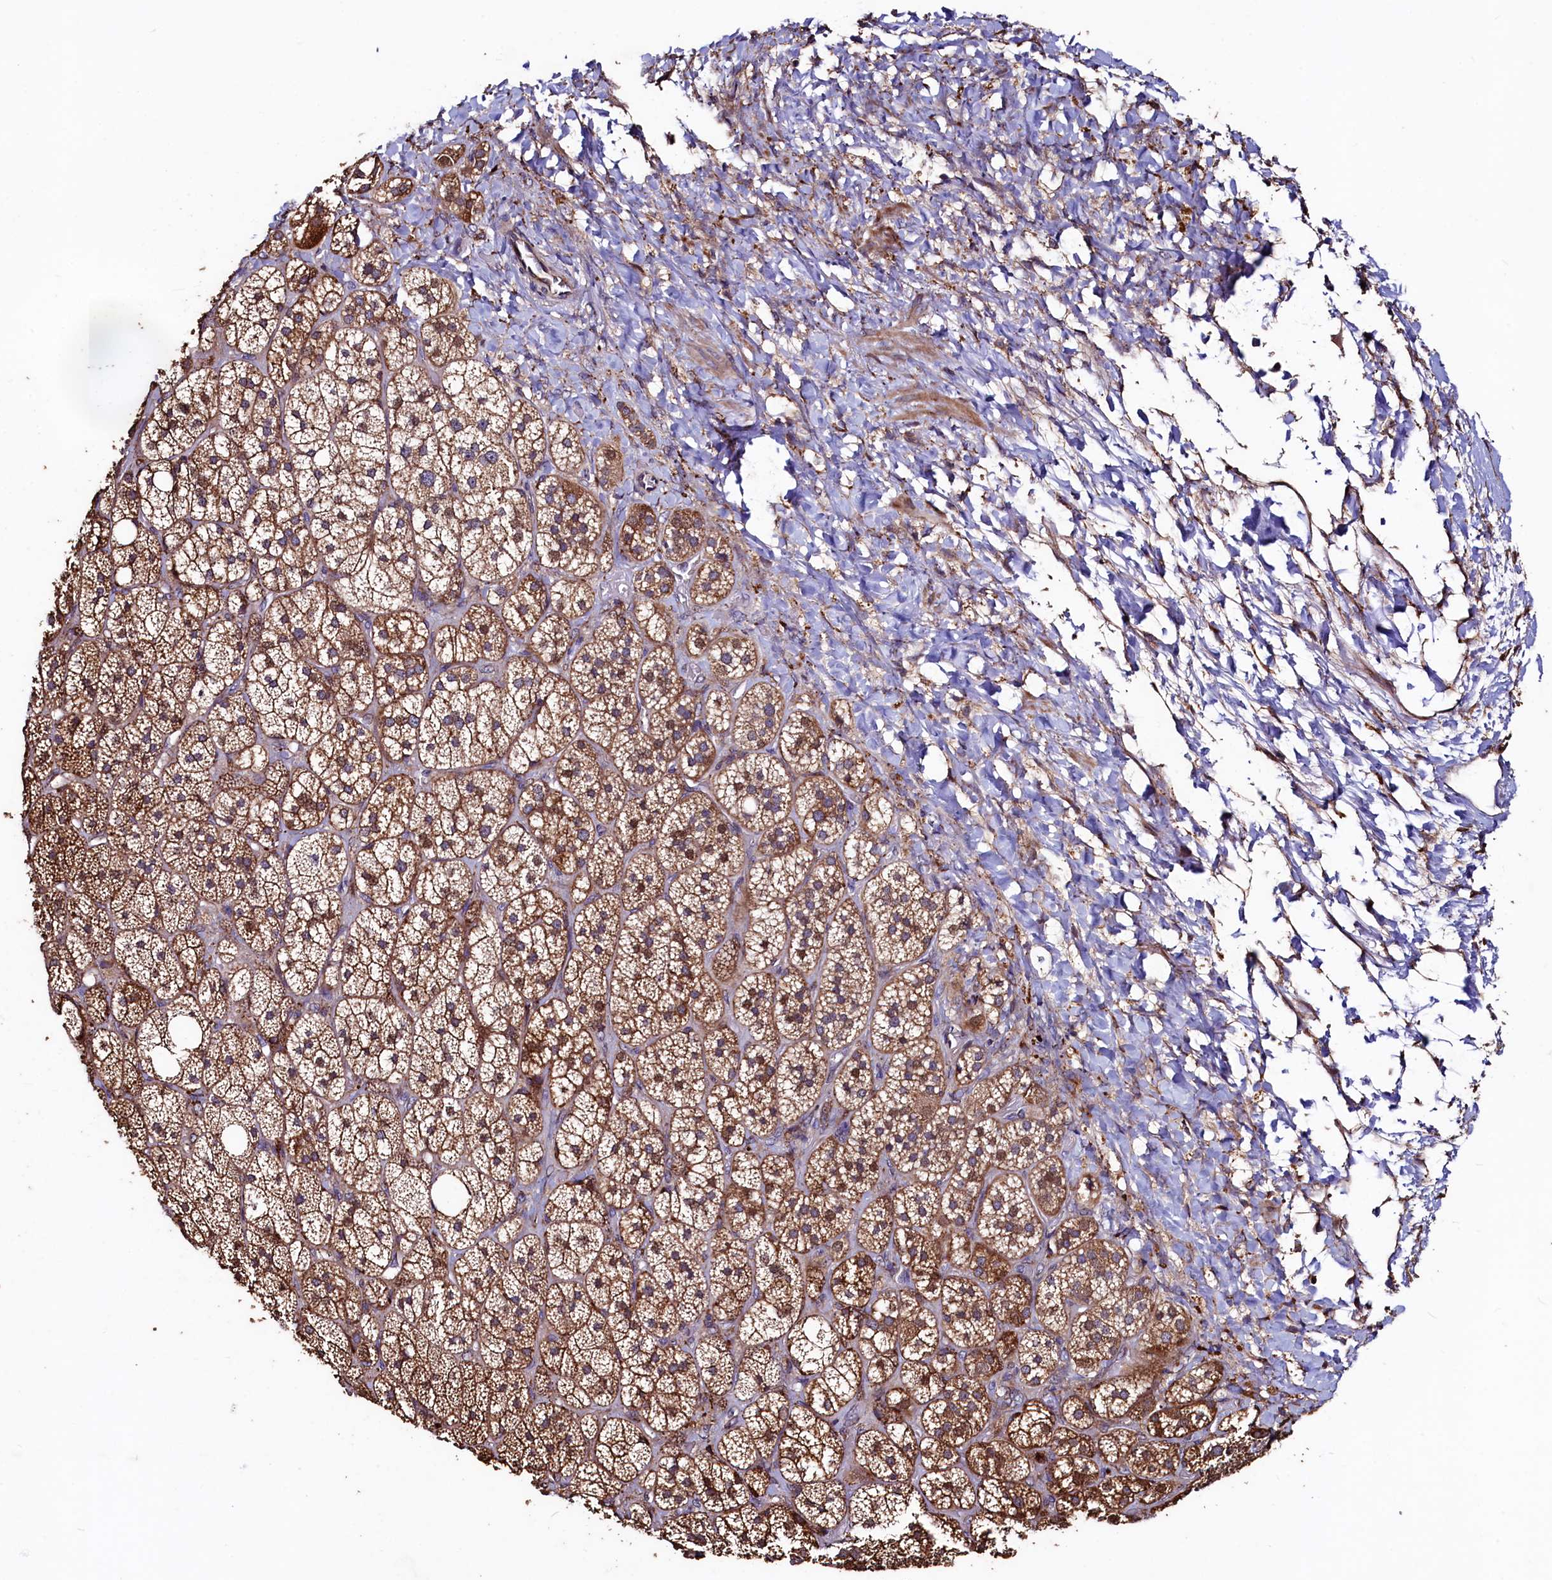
{"staining": {"intensity": "moderate", "quantity": ">75%", "location": "cytoplasmic/membranous"}, "tissue": "adrenal gland", "cell_type": "Glandular cells", "image_type": "normal", "snomed": [{"axis": "morphology", "description": "Normal tissue, NOS"}, {"axis": "topography", "description": "Adrenal gland"}], "caption": "A brown stain labels moderate cytoplasmic/membranous expression of a protein in glandular cells of normal adrenal gland. (DAB IHC, brown staining for protein, blue staining for nuclei).", "gene": "TMEM98", "patient": {"sex": "male", "age": 61}}